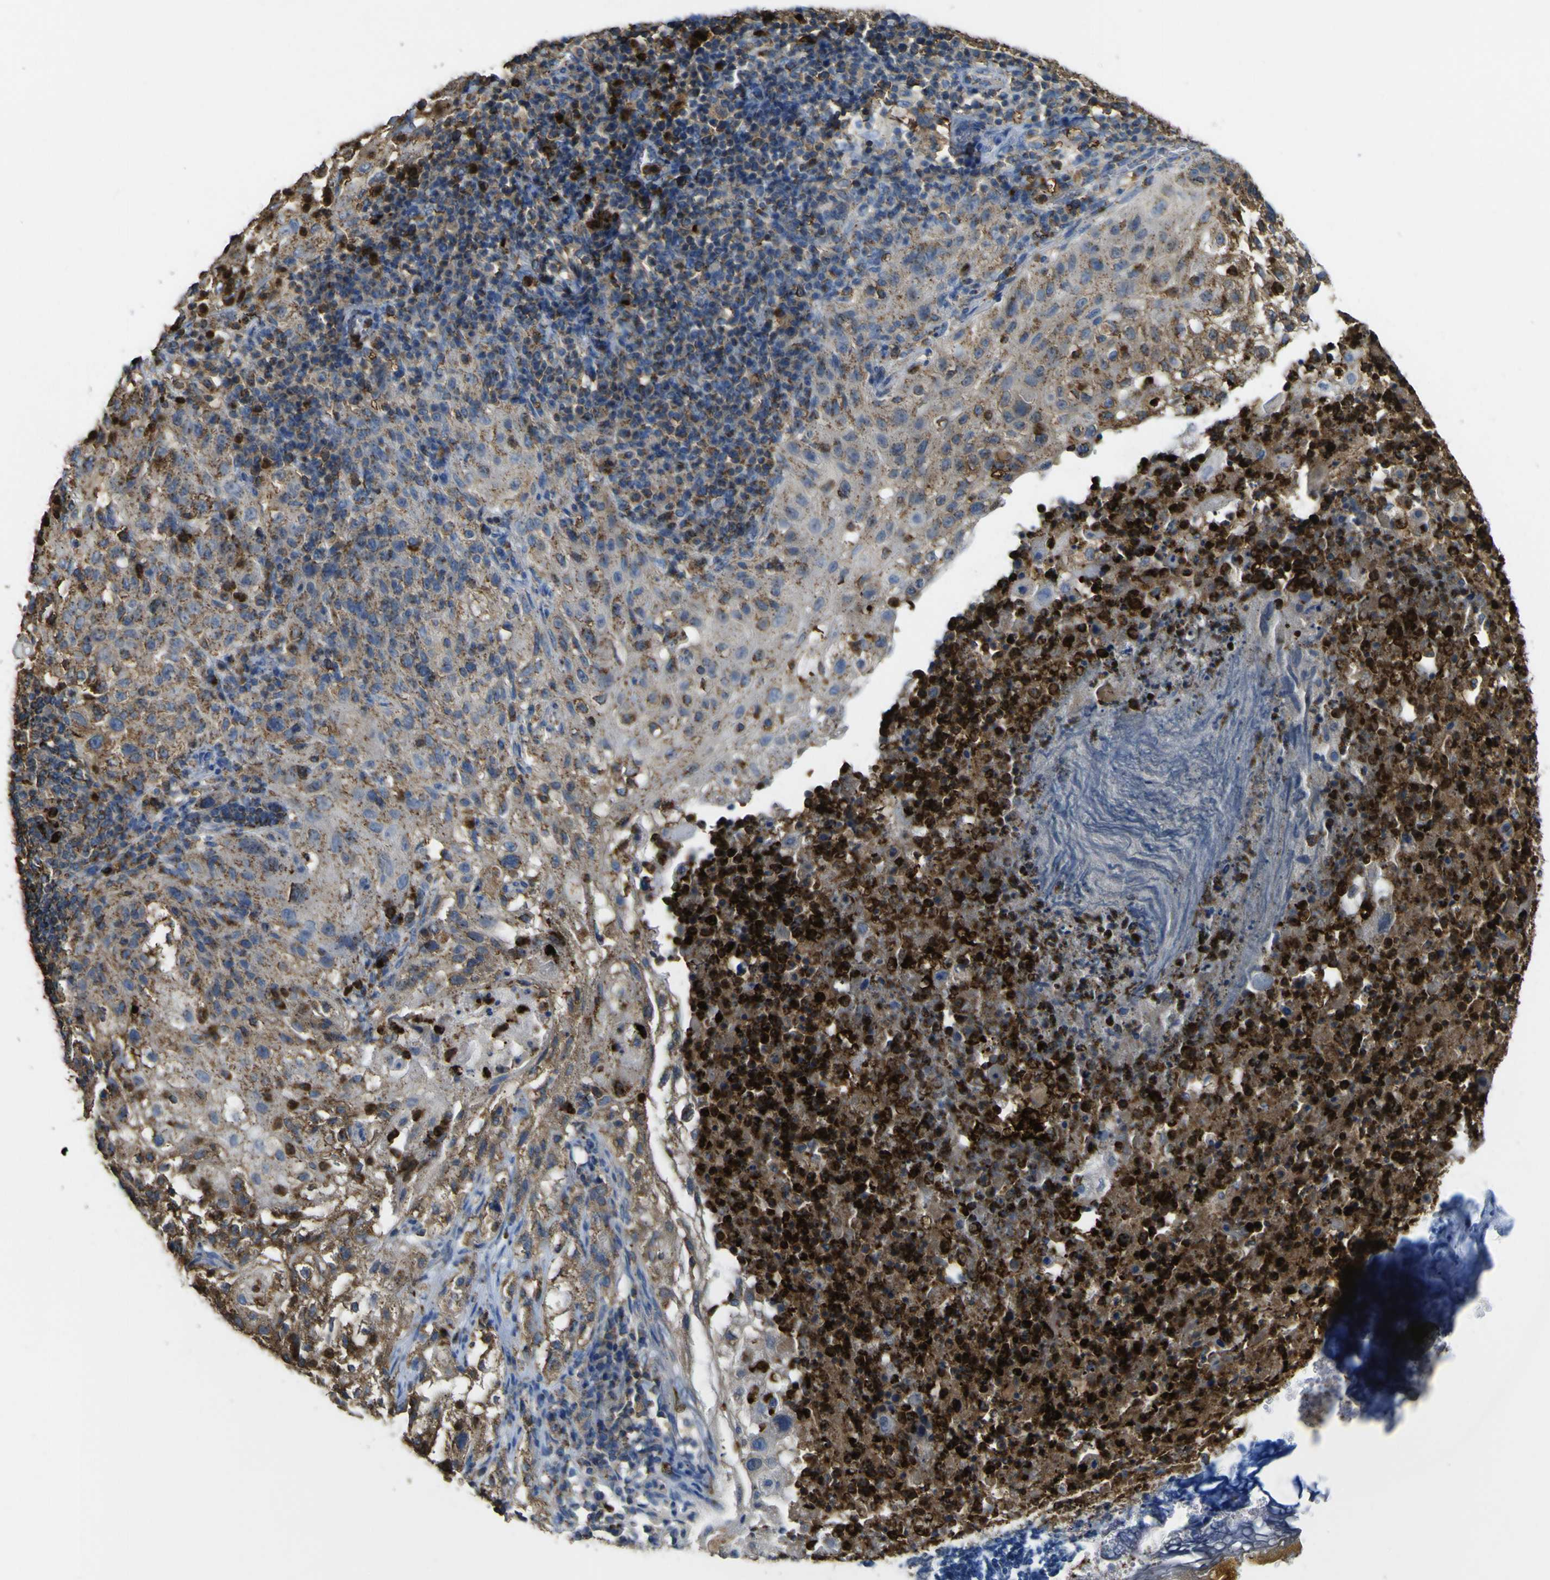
{"staining": {"intensity": "moderate", "quantity": ">75%", "location": "cytoplasmic/membranous"}, "tissue": "lung cancer", "cell_type": "Tumor cells", "image_type": "cancer", "snomed": [{"axis": "morphology", "description": "Inflammation, NOS"}, {"axis": "morphology", "description": "Squamous cell carcinoma, NOS"}, {"axis": "topography", "description": "Lymph node"}, {"axis": "topography", "description": "Soft tissue"}, {"axis": "topography", "description": "Lung"}], "caption": "DAB (3,3'-diaminobenzidine) immunohistochemical staining of squamous cell carcinoma (lung) exhibits moderate cytoplasmic/membranous protein staining in approximately >75% of tumor cells.", "gene": "ACSL3", "patient": {"sex": "male", "age": 66}}